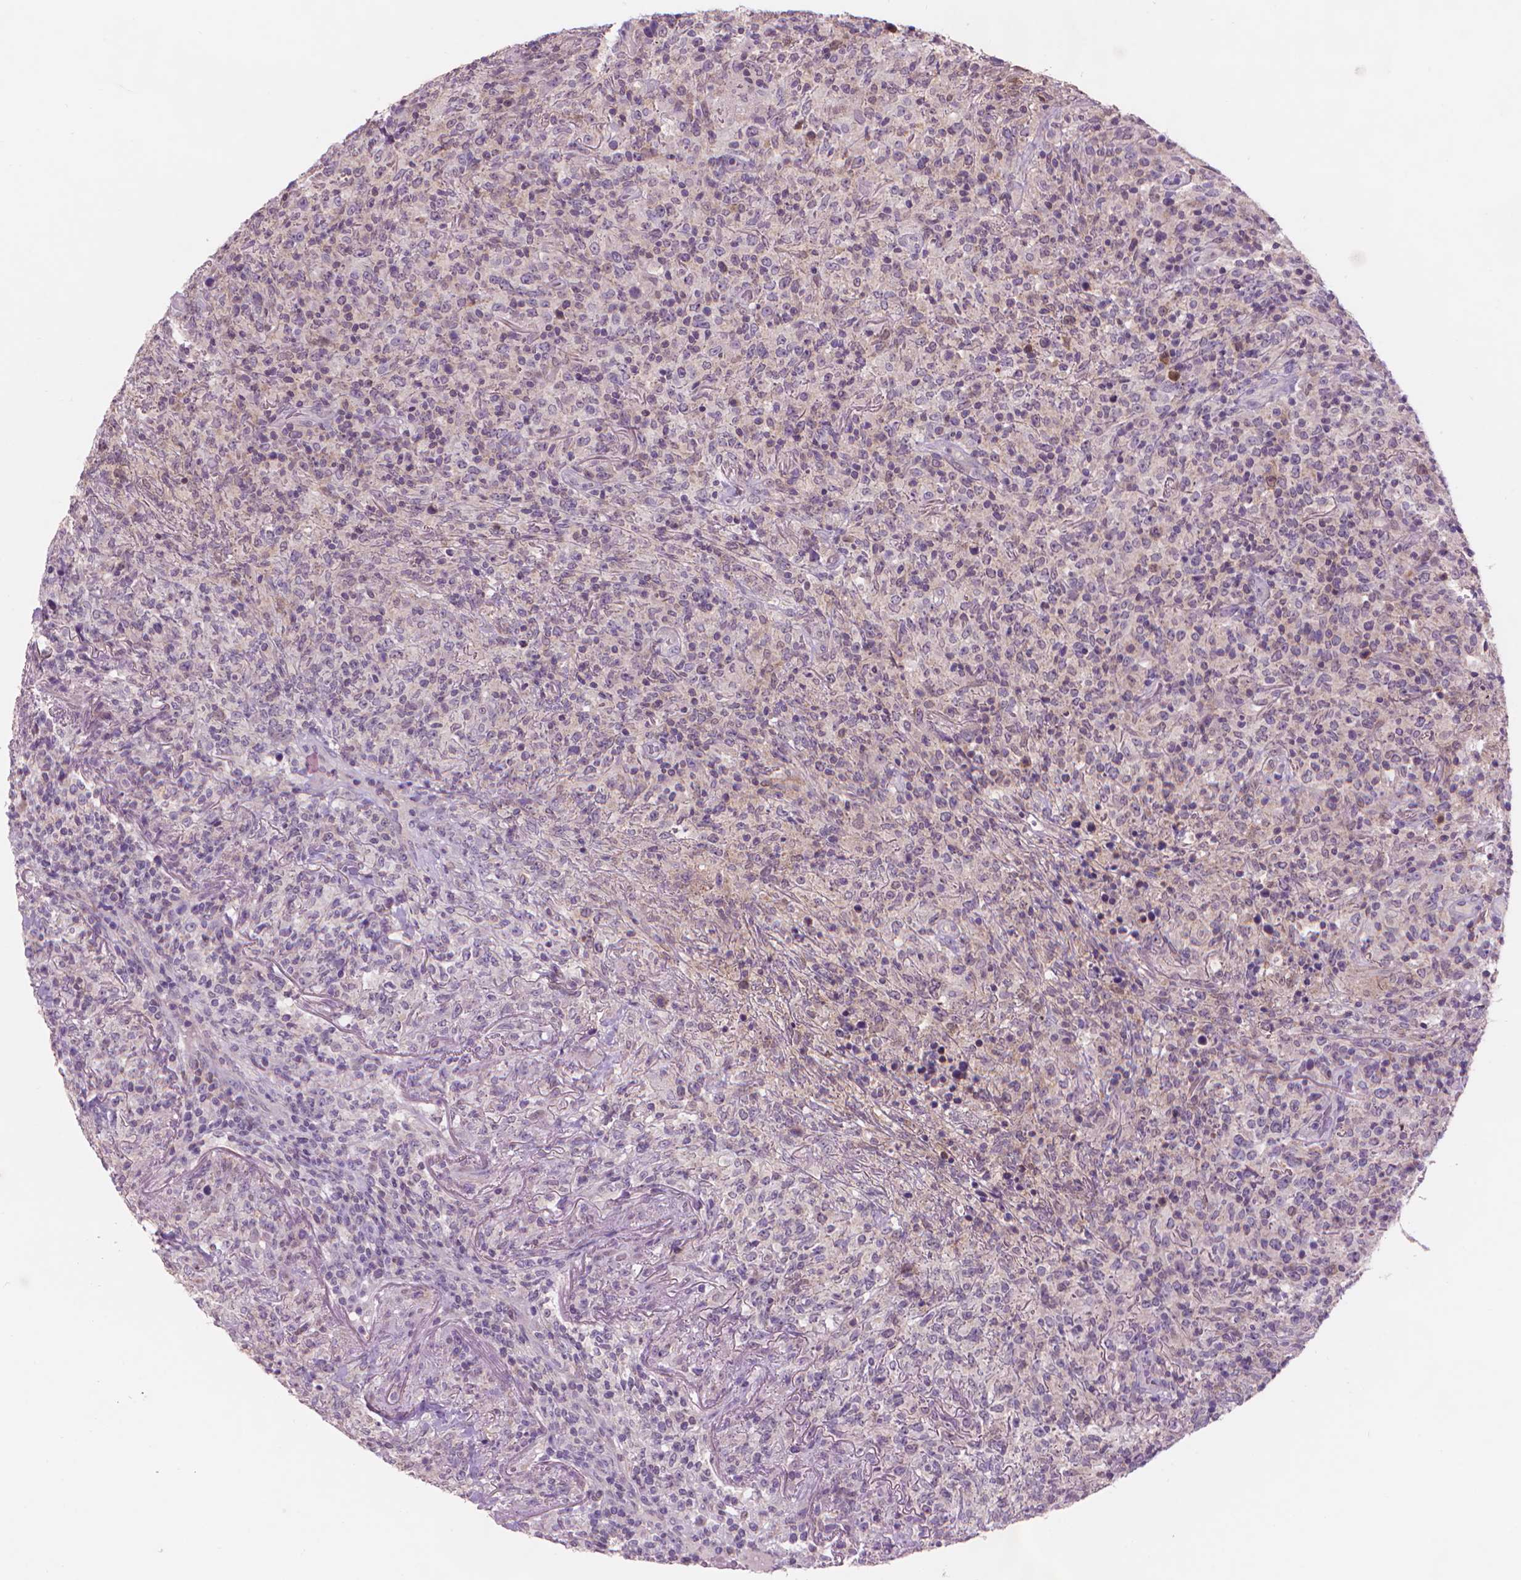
{"staining": {"intensity": "negative", "quantity": "none", "location": "none"}, "tissue": "lymphoma", "cell_type": "Tumor cells", "image_type": "cancer", "snomed": [{"axis": "morphology", "description": "Malignant lymphoma, non-Hodgkin's type, High grade"}, {"axis": "topography", "description": "Lung"}], "caption": "Immunohistochemistry image of high-grade malignant lymphoma, non-Hodgkin's type stained for a protein (brown), which exhibits no staining in tumor cells.", "gene": "ENO2", "patient": {"sex": "male", "age": 79}}